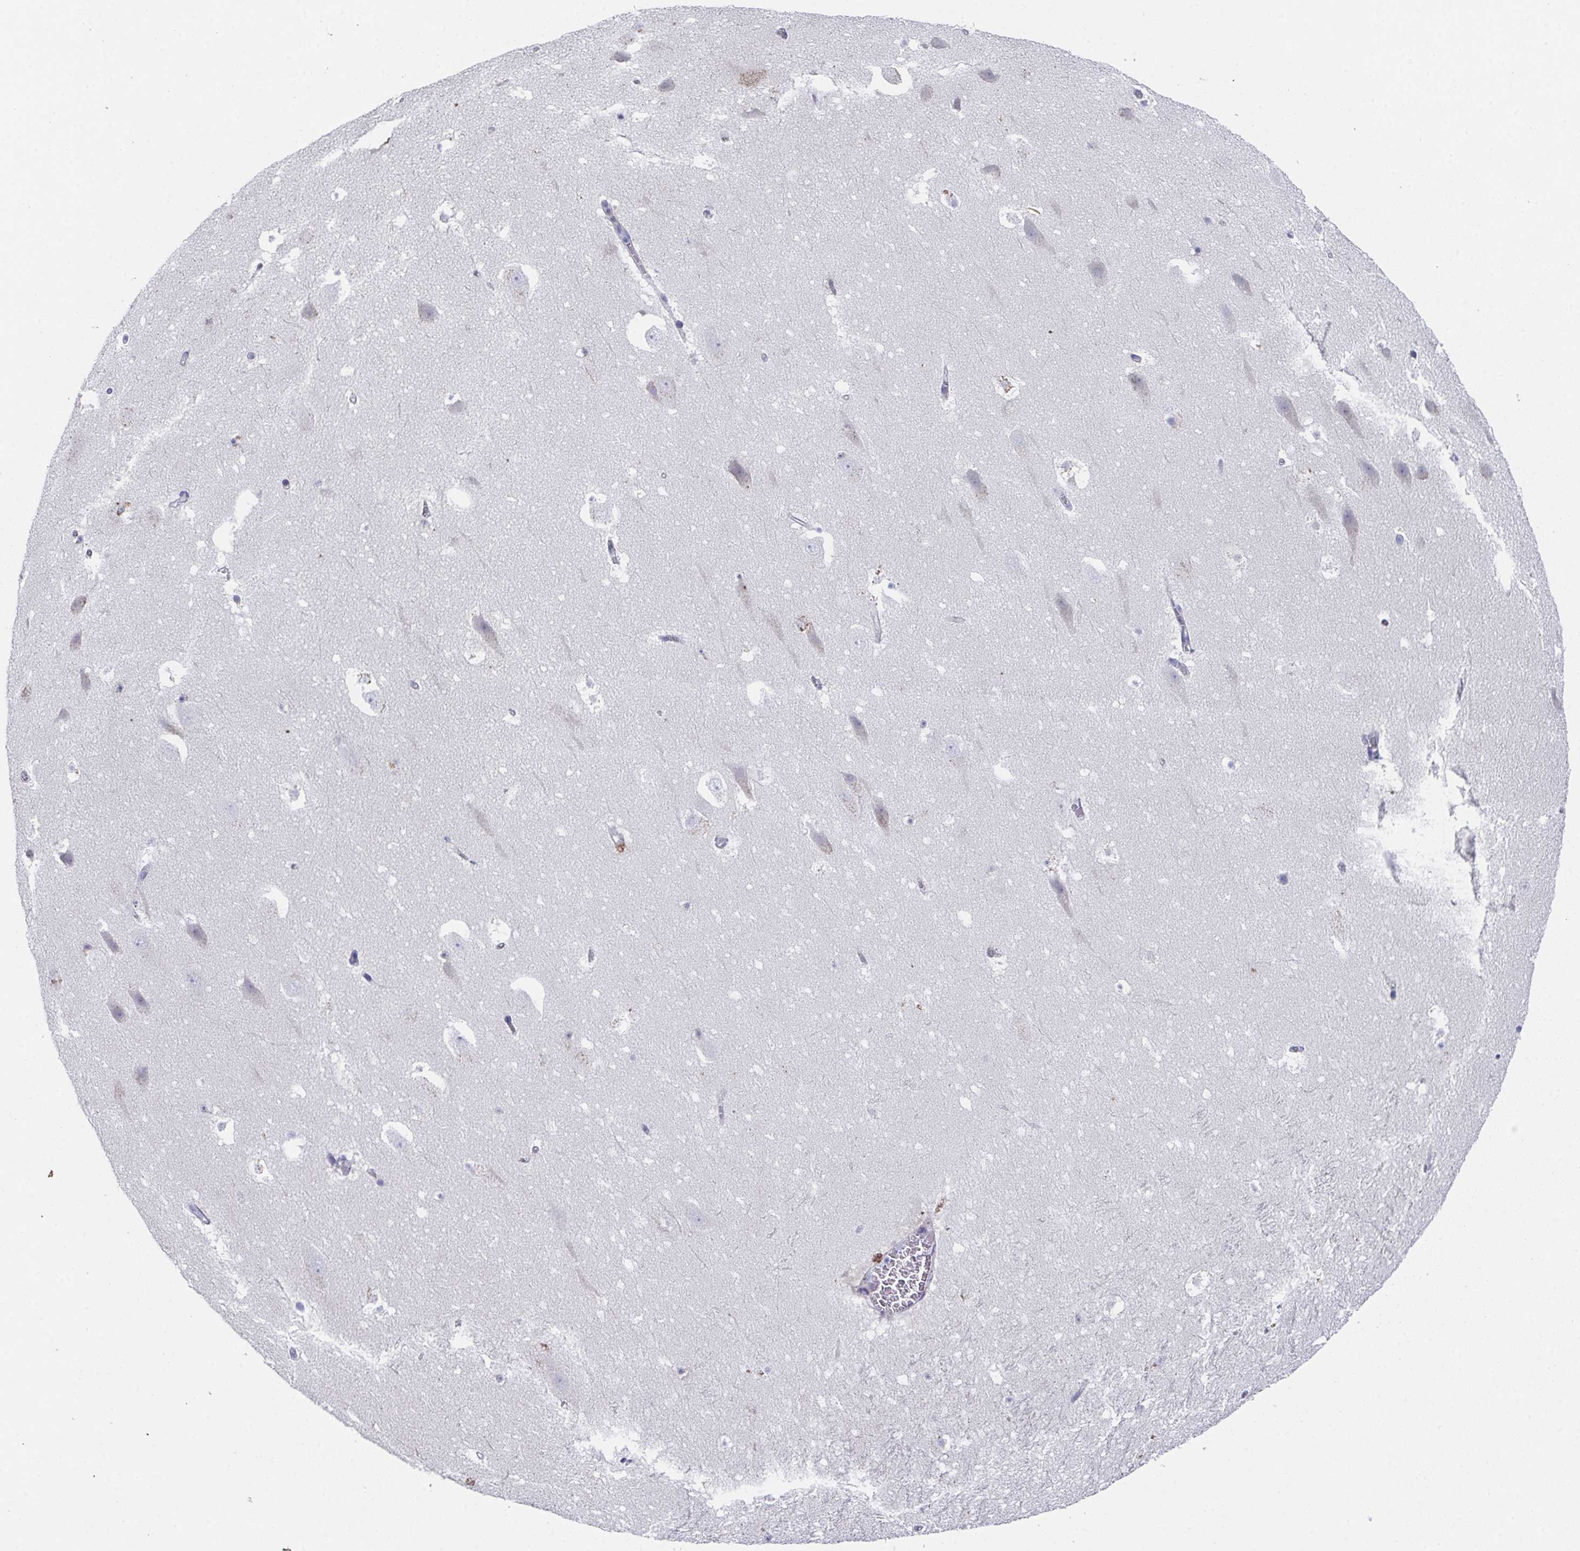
{"staining": {"intensity": "negative", "quantity": "none", "location": "none"}, "tissue": "hippocampus", "cell_type": "Glial cells", "image_type": "normal", "snomed": [{"axis": "morphology", "description": "Normal tissue, NOS"}, {"axis": "topography", "description": "Hippocampus"}], "caption": "High magnification brightfield microscopy of benign hippocampus stained with DAB (3,3'-diaminobenzidine) (brown) and counterstained with hematoxylin (blue): glial cells show no significant positivity. Brightfield microscopy of immunohistochemistry stained with DAB (brown) and hematoxylin (blue), captured at high magnification.", "gene": "SSC4D", "patient": {"sex": "female", "age": 42}}